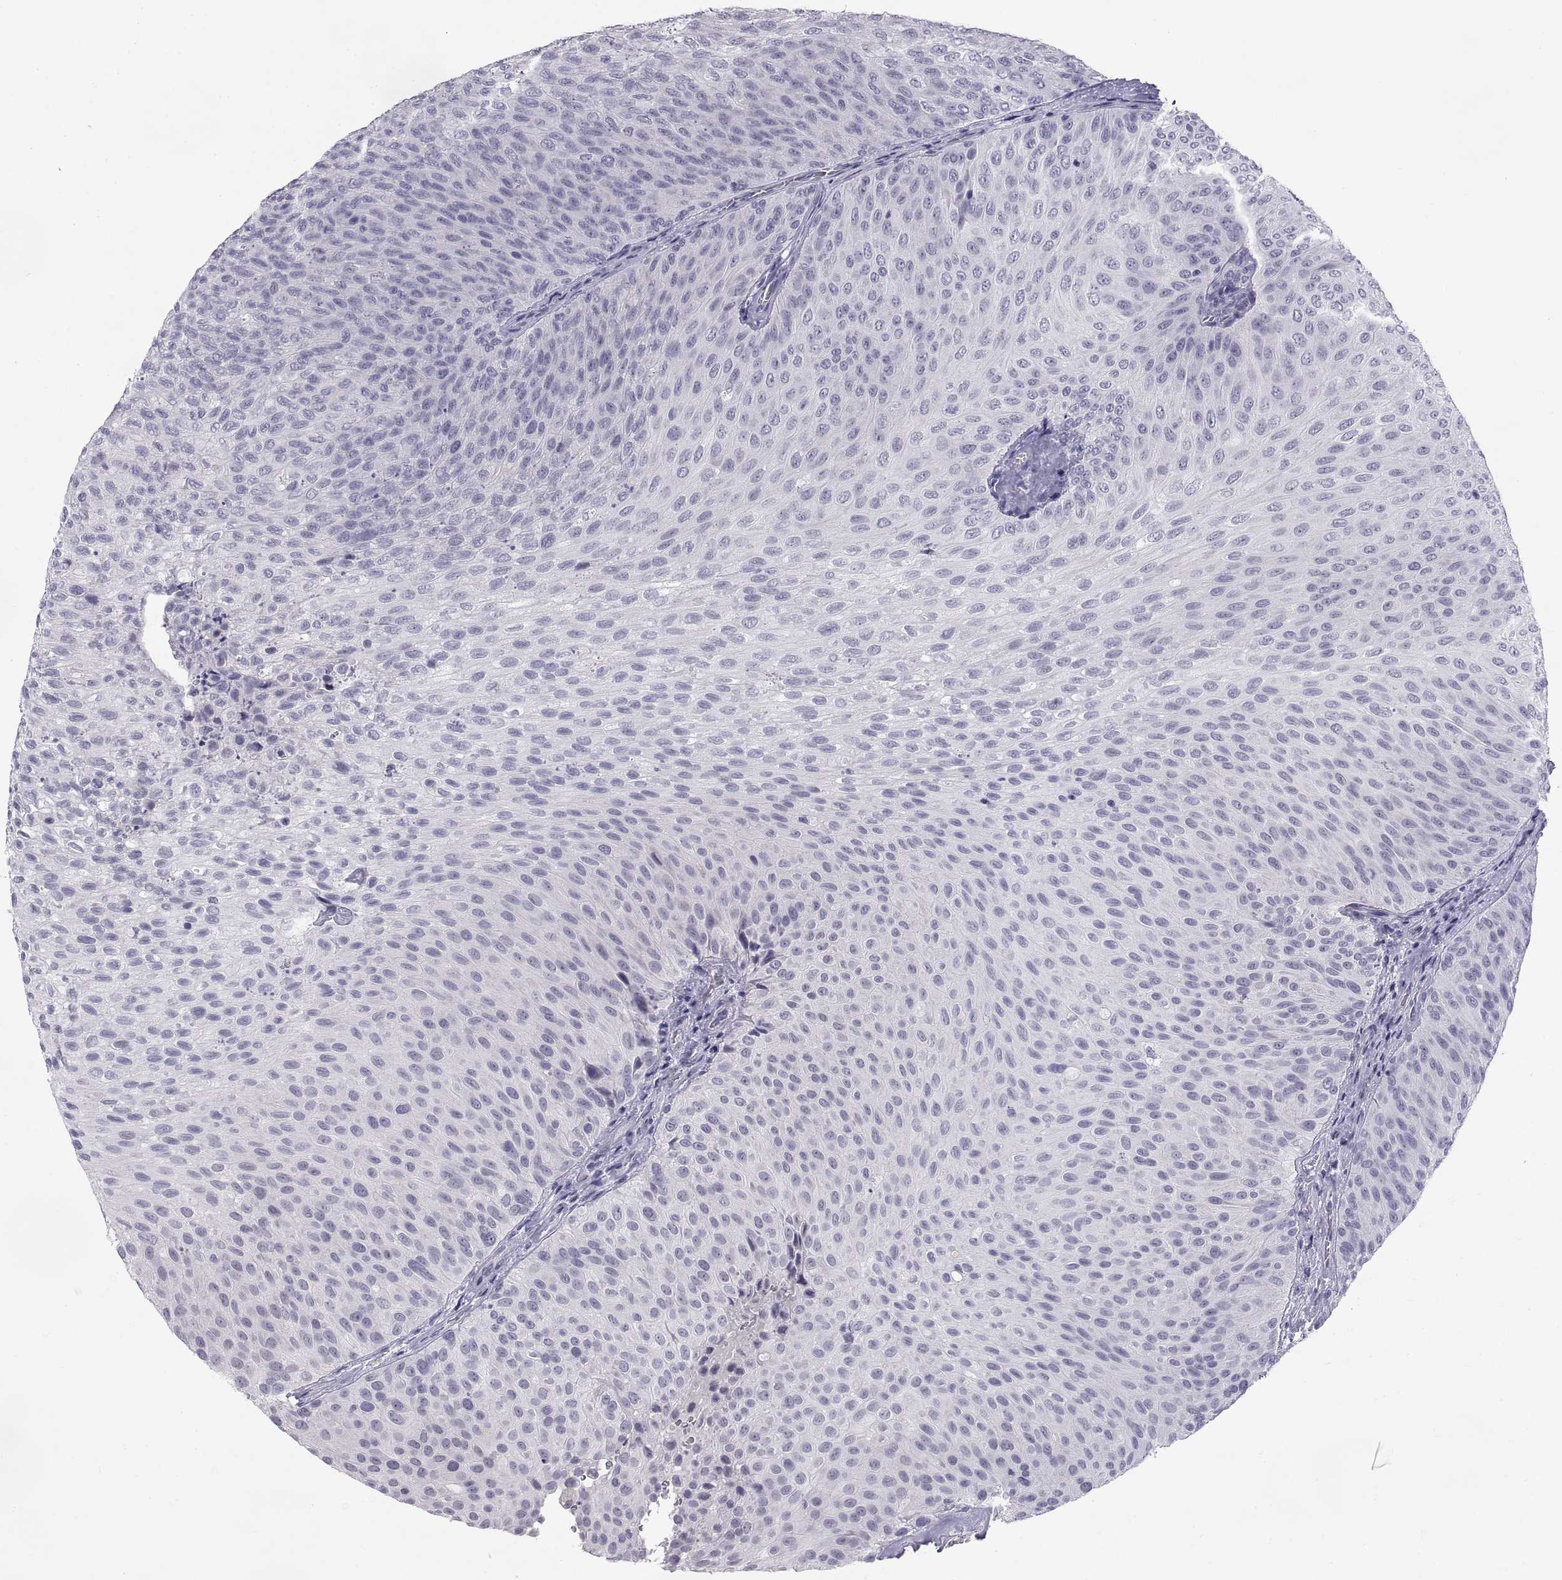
{"staining": {"intensity": "negative", "quantity": "none", "location": "none"}, "tissue": "urothelial cancer", "cell_type": "Tumor cells", "image_type": "cancer", "snomed": [{"axis": "morphology", "description": "Urothelial carcinoma, Low grade"}, {"axis": "topography", "description": "Urinary bladder"}], "caption": "A high-resolution photomicrograph shows IHC staining of low-grade urothelial carcinoma, which shows no significant staining in tumor cells.", "gene": "TEX13A", "patient": {"sex": "male", "age": 78}}